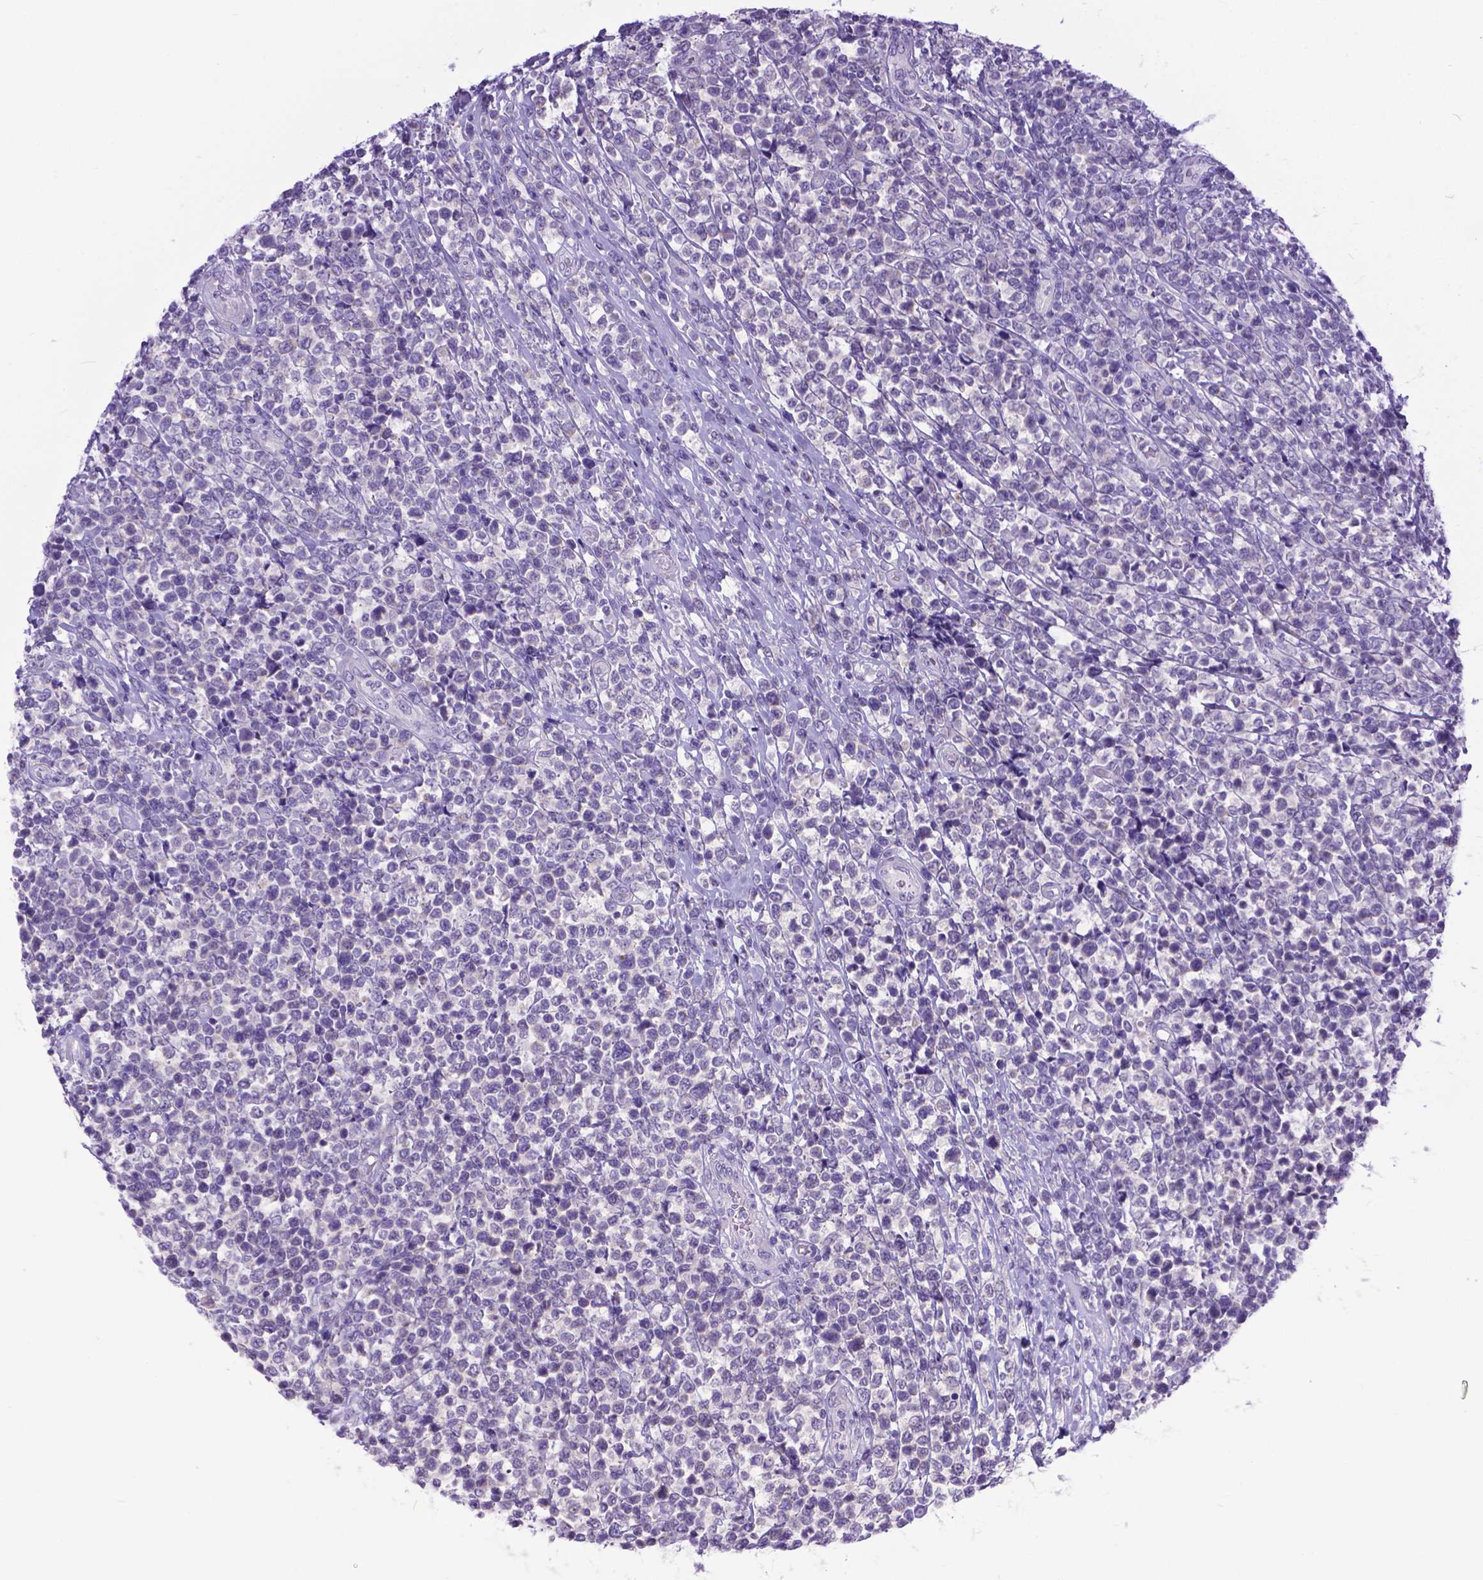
{"staining": {"intensity": "negative", "quantity": "none", "location": "none"}, "tissue": "lymphoma", "cell_type": "Tumor cells", "image_type": "cancer", "snomed": [{"axis": "morphology", "description": "Malignant lymphoma, non-Hodgkin's type, High grade"}, {"axis": "topography", "description": "Soft tissue"}], "caption": "Immunohistochemistry photomicrograph of human lymphoma stained for a protein (brown), which exhibits no expression in tumor cells.", "gene": "TTLL6", "patient": {"sex": "female", "age": 56}}